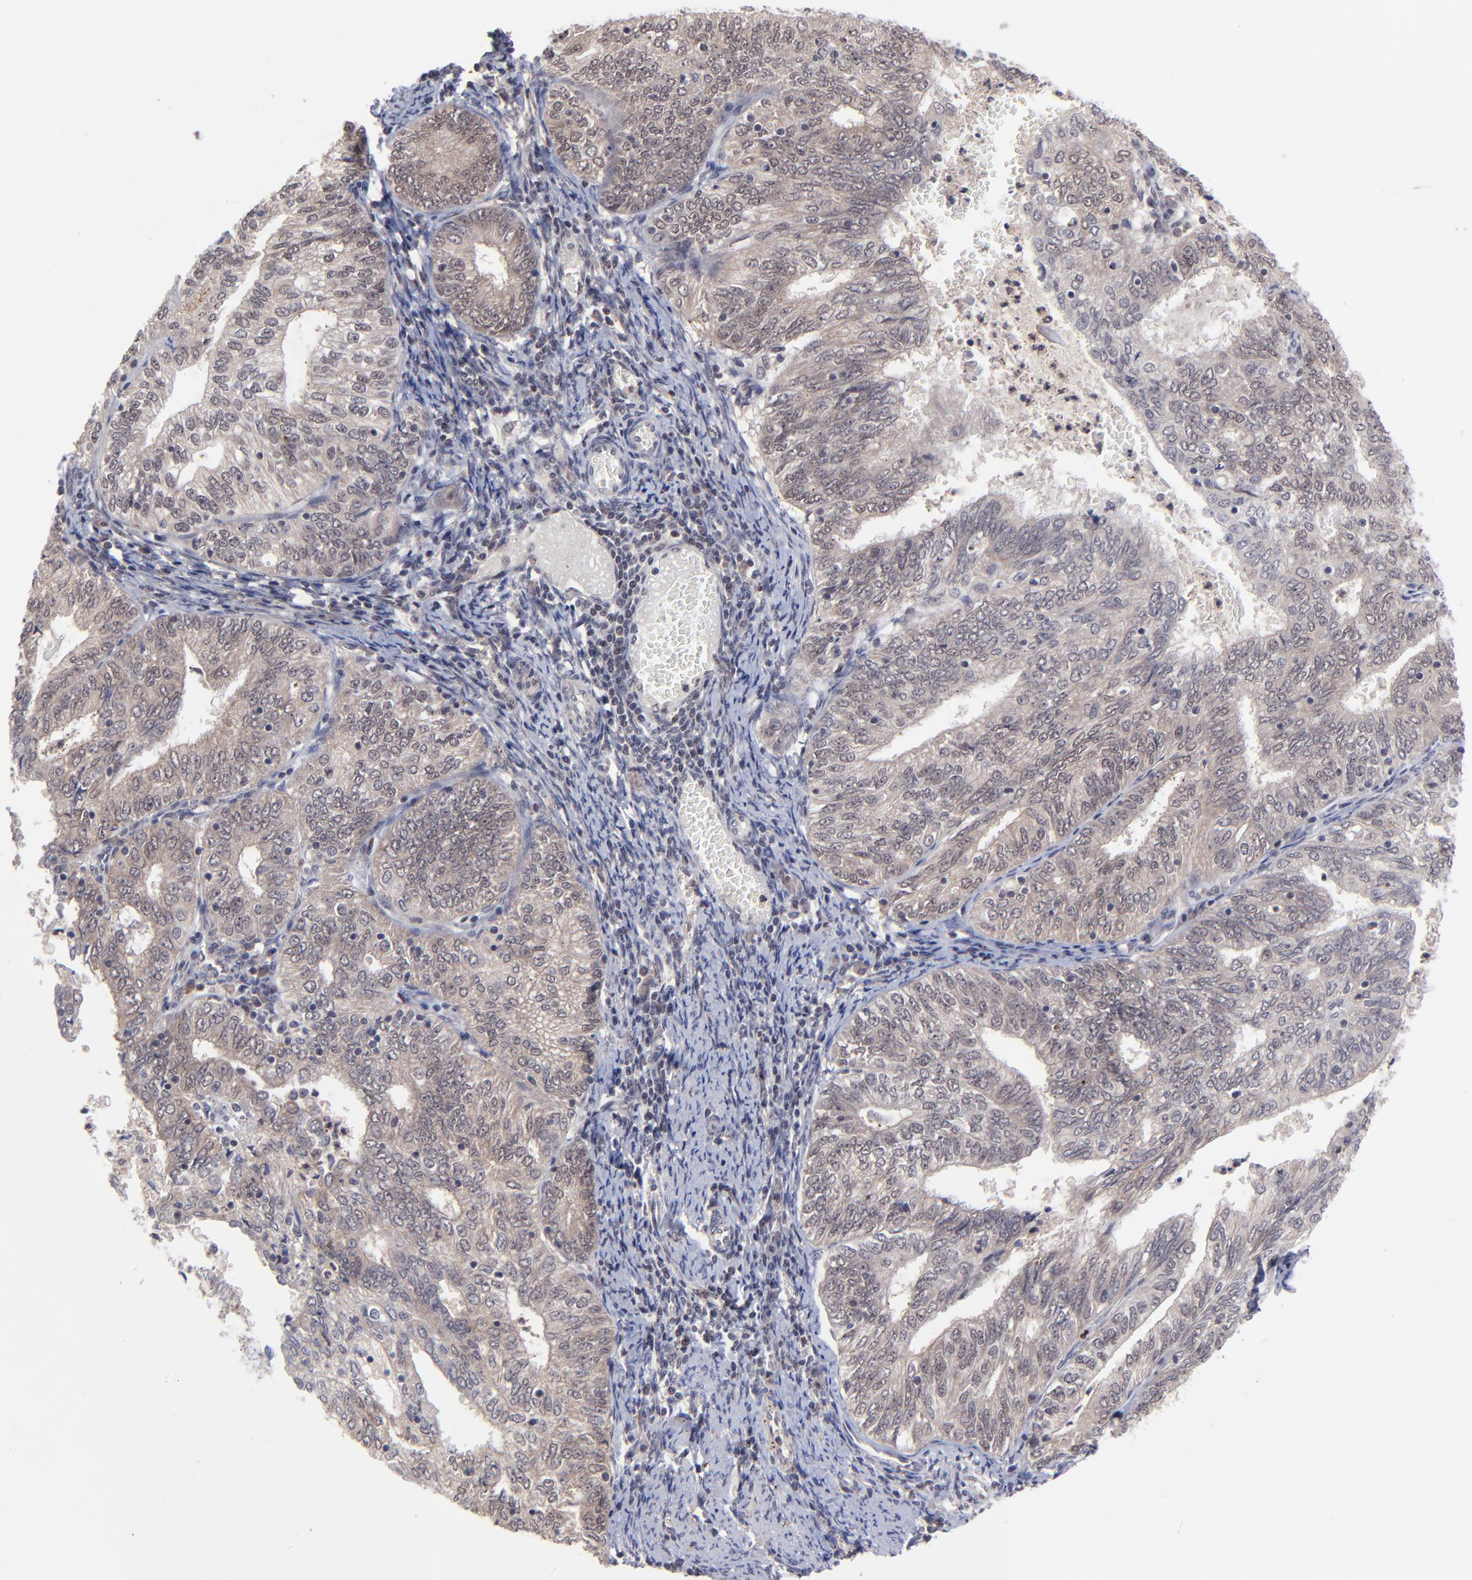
{"staining": {"intensity": "weak", "quantity": "25%-75%", "location": "cytoplasmic/membranous"}, "tissue": "endometrial cancer", "cell_type": "Tumor cells", "image_type": "cancer", "snomed": [{"axis": "morphology", "description": "Adenocarcinoma, NOS"}, {"axis": "topography", "description": "Endometrium"}], "caption": "Endometrial cancer tissue shows weak cytoplasmic/membranous expression in approximately 25%-75% of tumor cells", "gene": "ZNF419", "patient": {"sex": "female", "age": 69}}